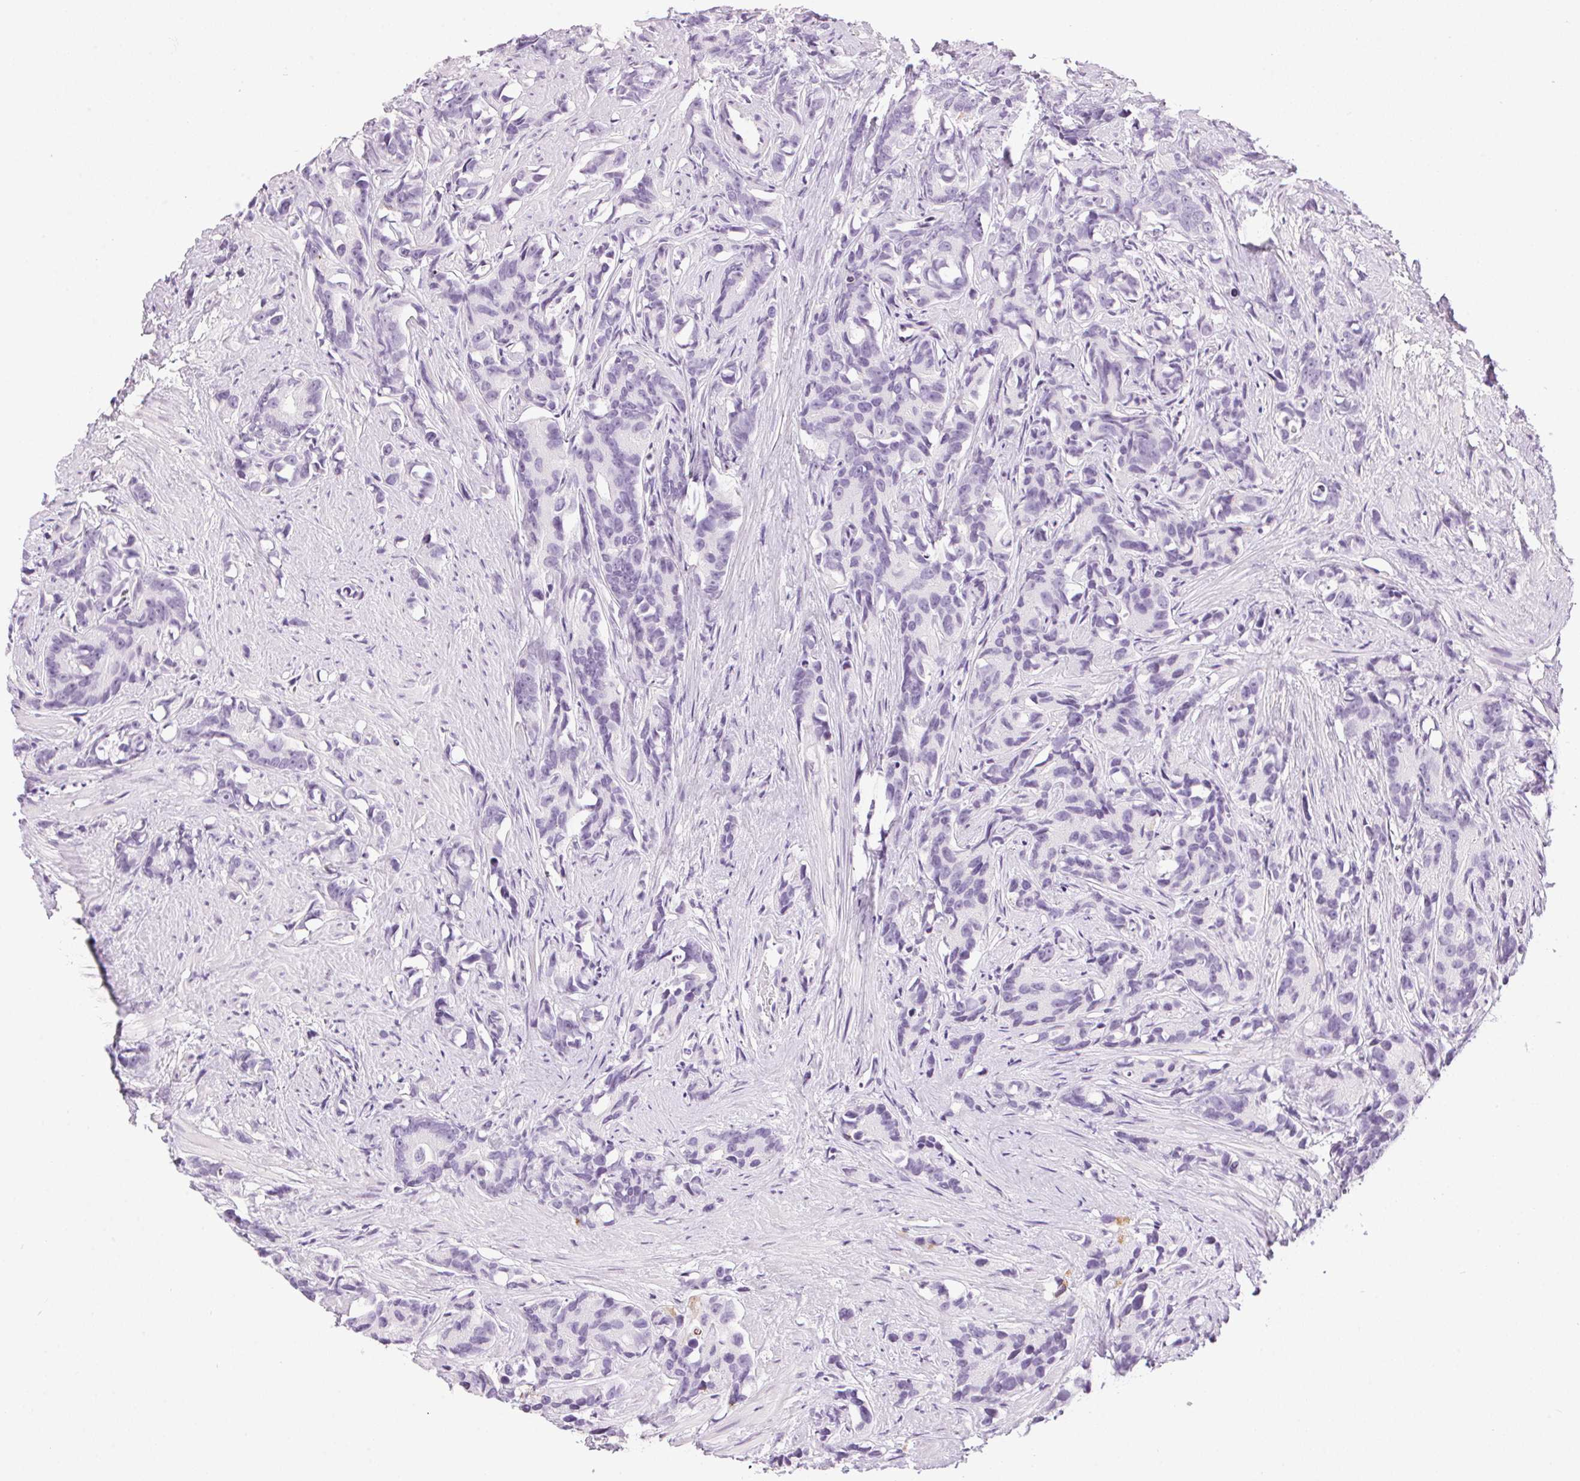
{"staining": {"intensity": "negative", "quantity": "none", "location": "none"}, "tissue": "prostate cancer", "cell_type": "Tumor cells", "image_type": "cancer", "snomed": [{"axis": "morphology", "description": "Adenocarcinoma, High grade"}, {"axis": "topography", "description": "Prostate"}], "caption": "The micrograph exhibits no staining of tumor cells in adenocarcinoma (high-grade) (prostate).", "gene": "TMEM88B", "patient": {"sex": "male", "age": 90}}